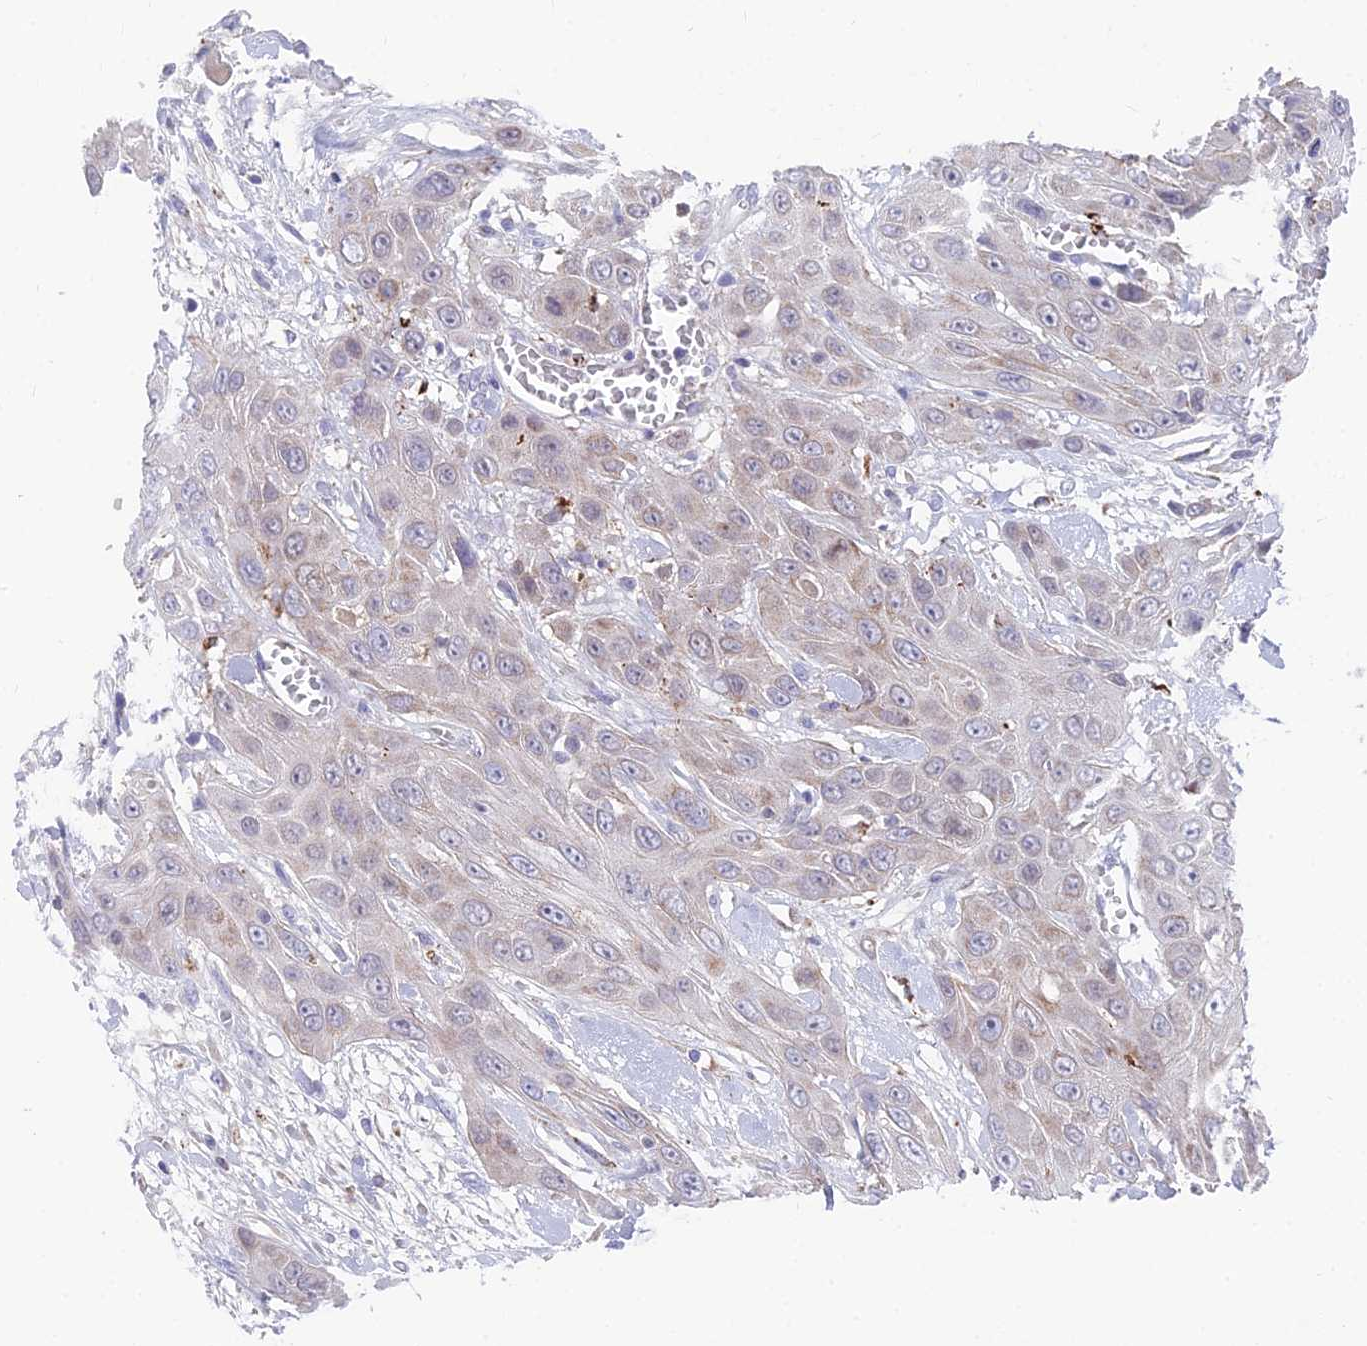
{"staining": {"intensity": "weak", "quantity": "<25%", "location": "cytoplasmic/membranous"}, "tissue": "head and neck cancer", "cell_type": "Tumor cells", "image_type": "cancer", "snomed": [{"axis": "morphology", "description": "Squamous cell carcinoma, NOS"}, {"axis": "topography", "description": "Head-Neck"}], "caption": "IHC of squamous cell carcinoma (head and neck) exhibits no positivity in tumor cells.", "gene": "TIGD6", "patient": {"sex": "male", "age": 81}}